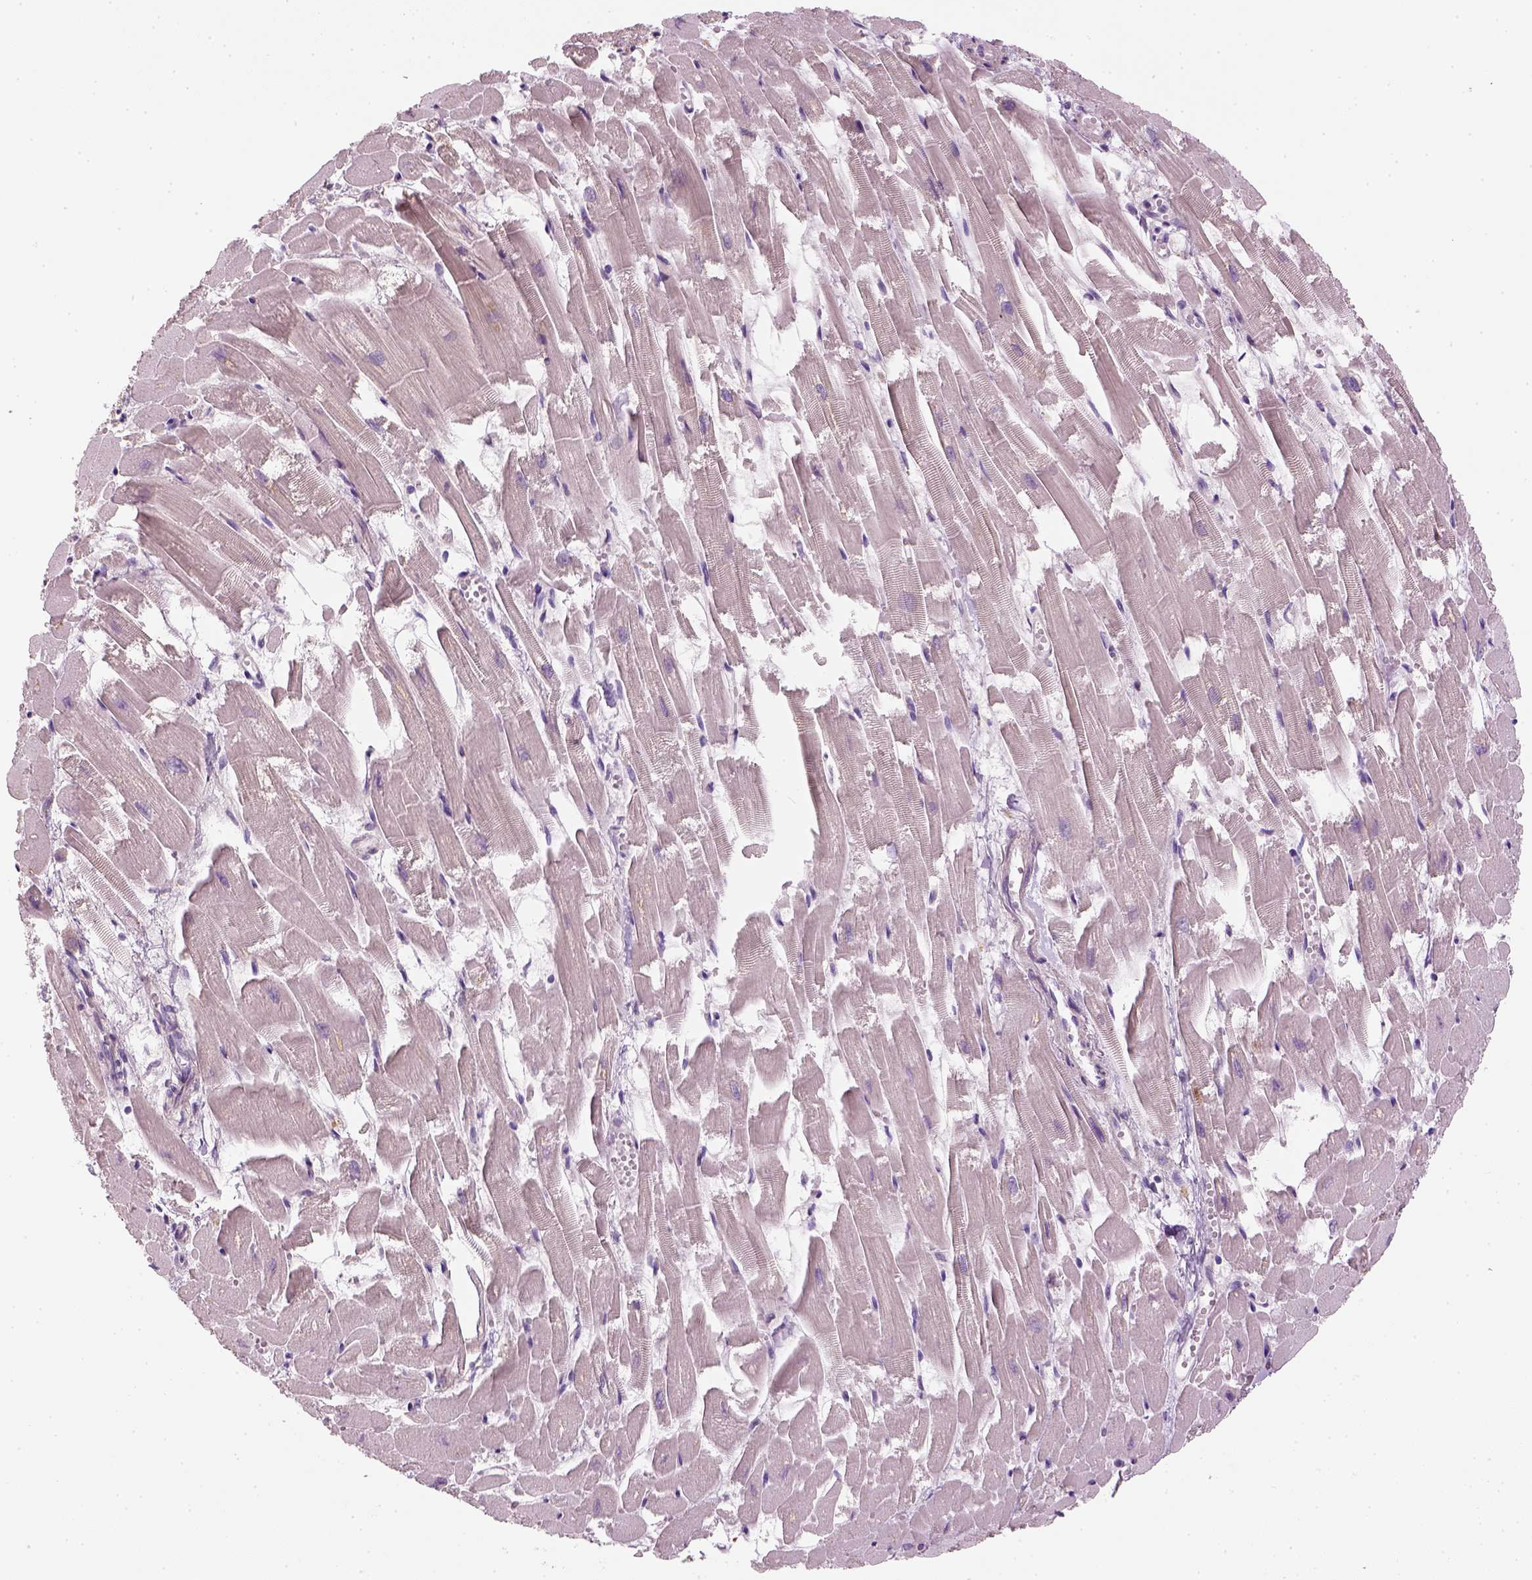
{"staining": {"intensity": "negative", "quantity": "none", "location": "none"}, "tissue": "heart muscle", "cell_type": "Cardiomyocytes", "image_type": "normal", "snomed": [{"axis": "morphology", "description": "Normal tissue, NOS"}, {"axis": "topography", "description": "Heart"}], "caption": "Immunohistochemistry (IHC) histopathology image of unremarkable heart muscle: human heart muscle stained with DAB (3,3'-diaminobenzidine) exhibits no significant protein expression in cardiomyocytes. (Stains: DAB immunohistochemistry with hematoxylin counter stain, Microscopy: brightfield microscopy at high magnification).", "gene": "NUDT6", "patient": {"sex": "female", "age": 52}}